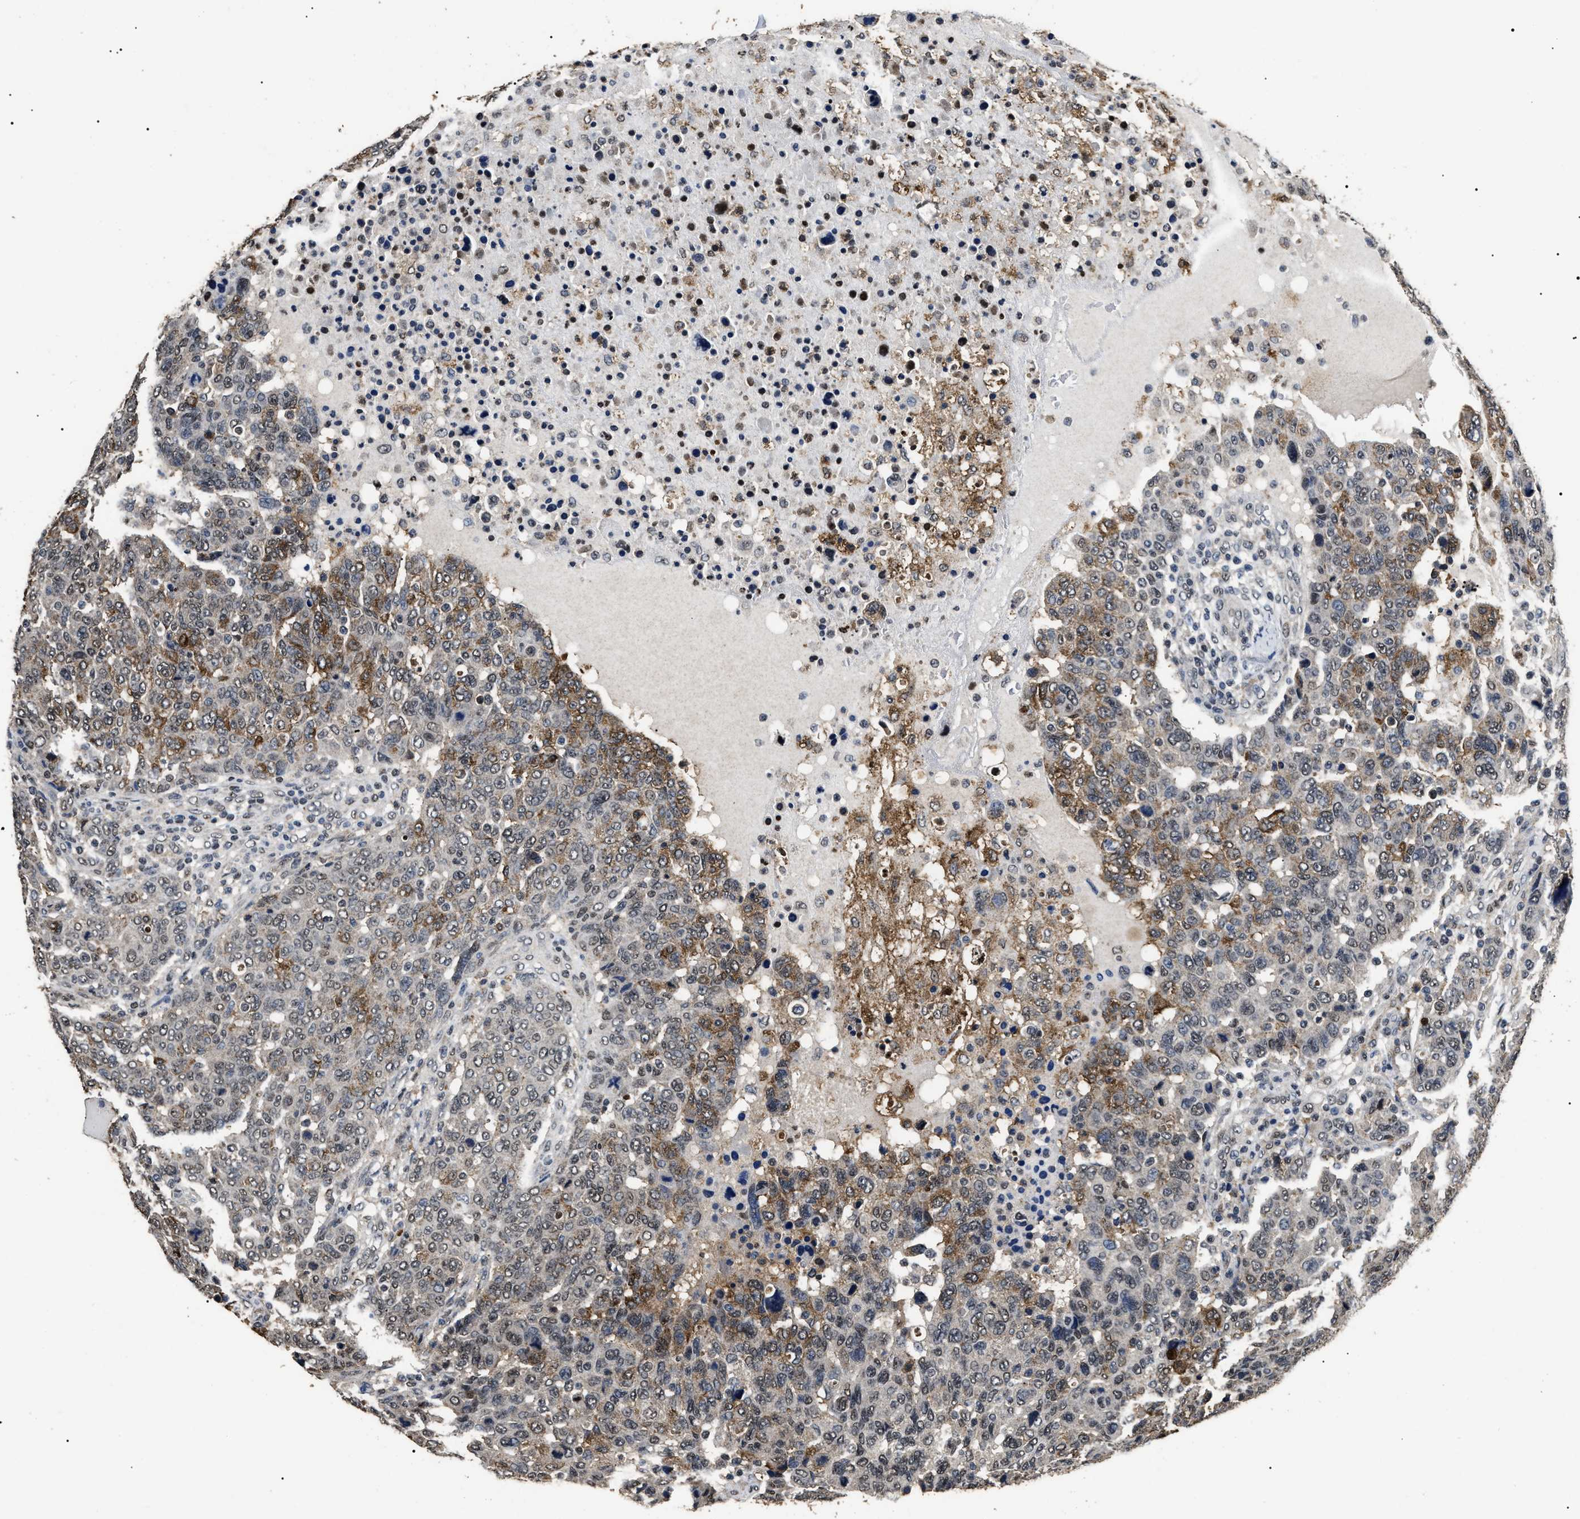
{"staining": {"intensity": "moderate", "quantity": "<25%", "location": "cytoplasmic/membranous,nuclear"}, "tissue": "breast cancer", "cell_type": "Tumor cells", "image_type": "cancer", "snomed": [{"axis": "morphology", "description": "Duct carcinoma"}, {"axis": "topography", "description": "Breast"}], "caption": "Brown immunohistochemical staining in breast cancer (intraductal carcinoma) reveals moderate cytoplasmic/membranous and nuclear staining in about <25% of tumor cells.", "gene": "ANP32E", "patient": {"sex": "female", "age": 37}}